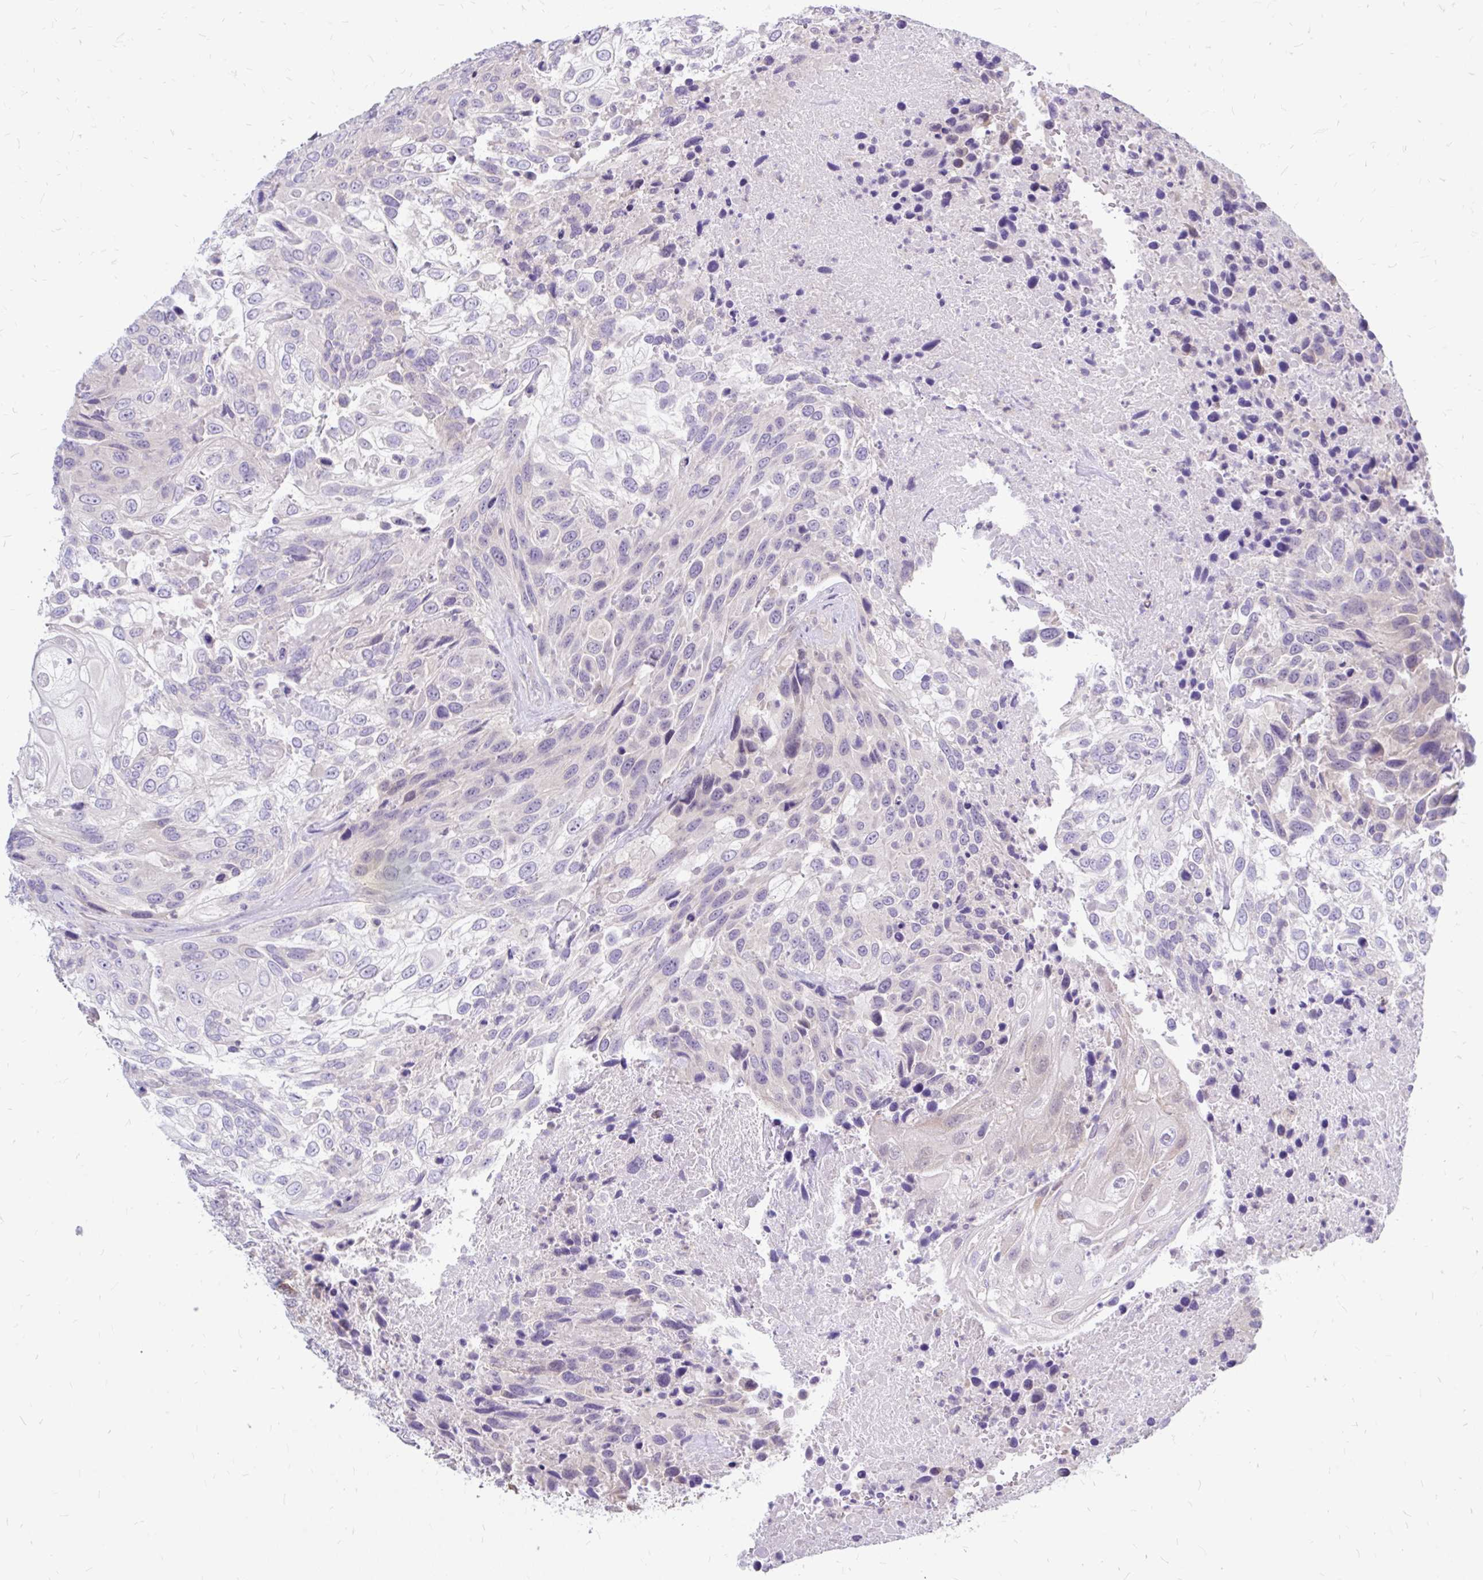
{"staining": {"intensity": "negative", "quantity": "none", "location": "none"}, "tissue": "urothelial cancer", "cell_type": "Tumor cells", "image_type": "cancer", "snomed": [{"axis": "morphology", "description": "Urothelial carcinoma, High grade"}, {"axis": "topography", "description": "Urinary bladder"}], "caption": "Immunohistochemical staining of human urothelial carcinoma (high-grade) displays no significant positivity in tumor cells. Brightfield microscopy of IHC stained with DAB (3,3'-diaminobenzidine) (brown) and hematoxylin (blue), captured at high magnification.", "gene": "MAP1LC3A", "patient": {"sex": "female", "age": 70}}